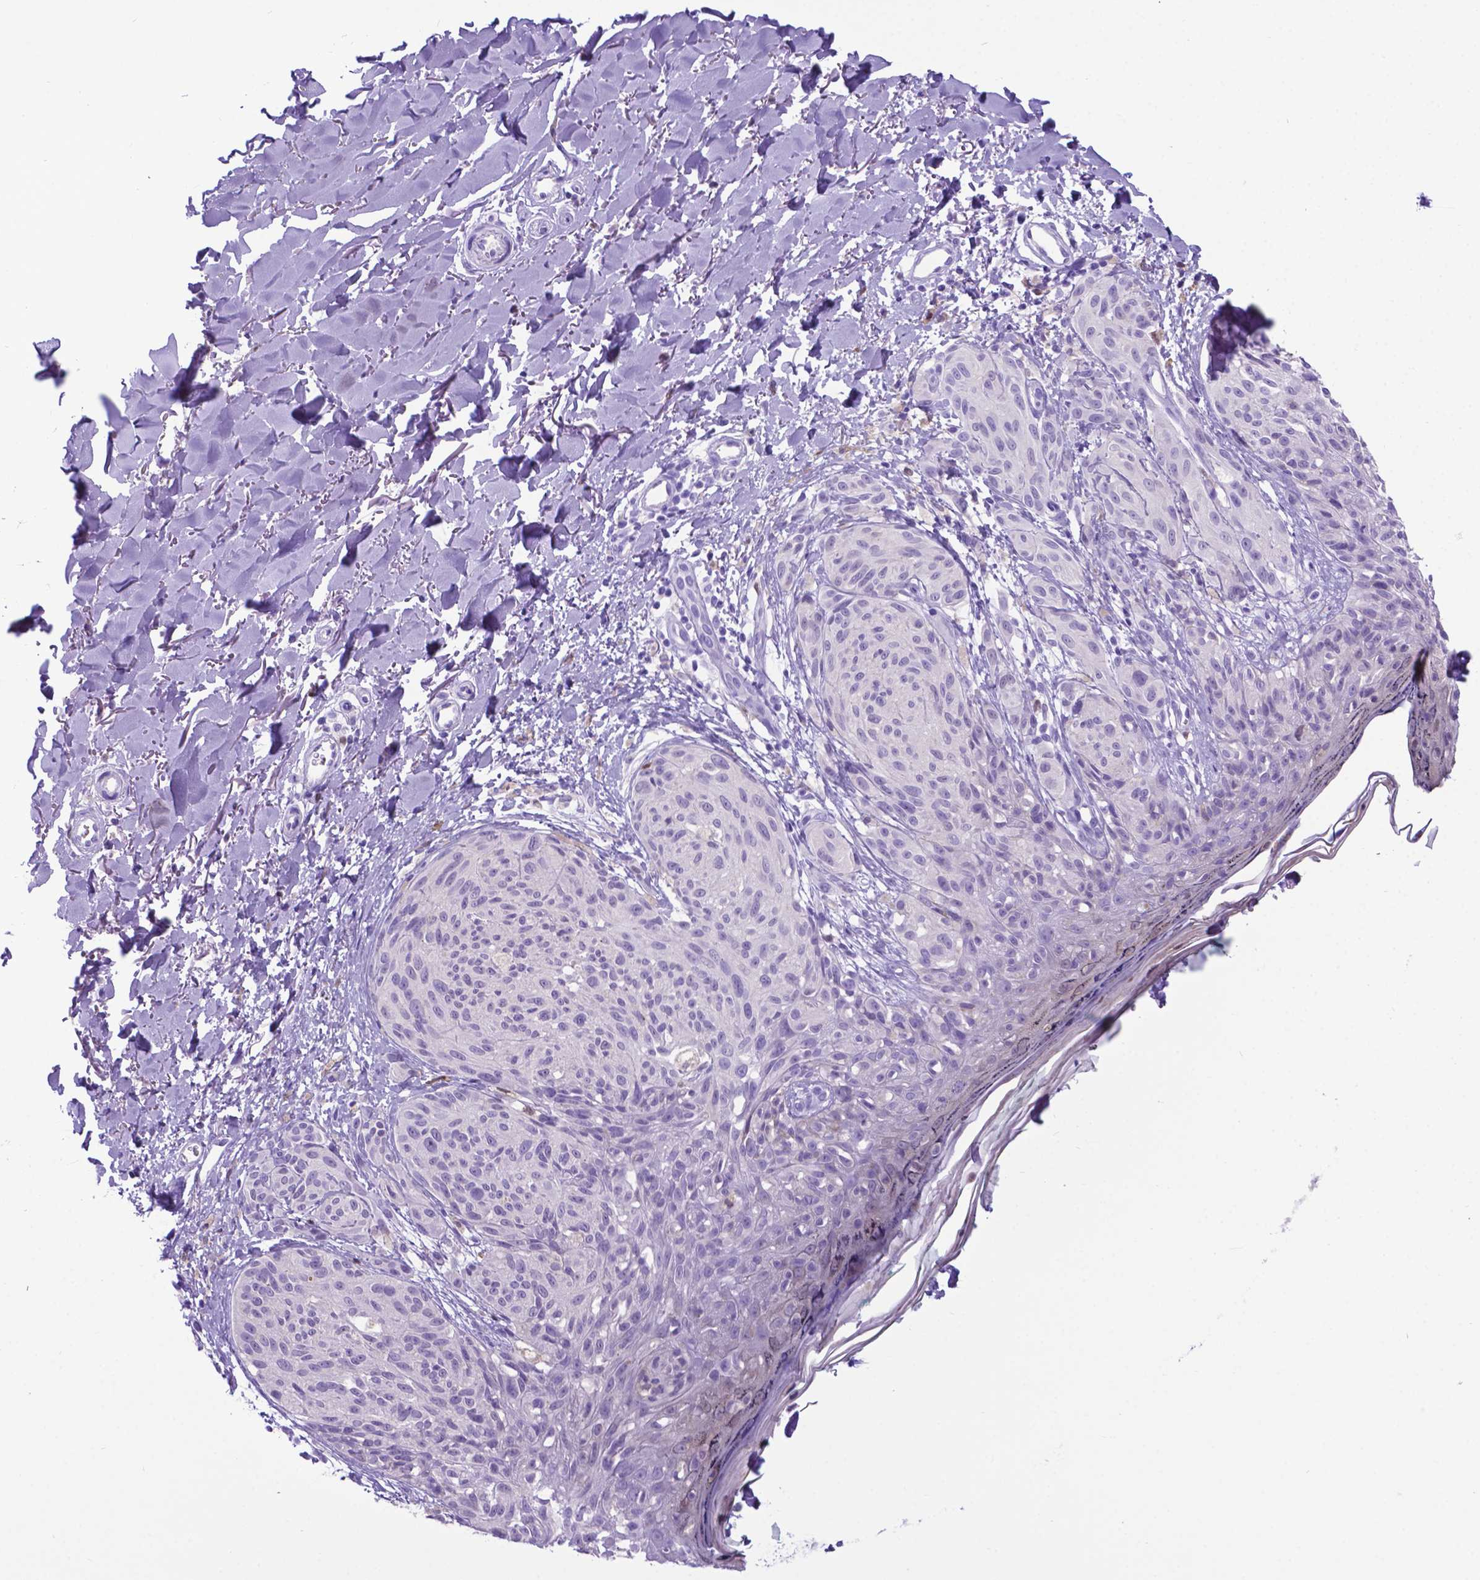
{"staining": {"intensity": "negative", "quantity": "none", "location": "none"}, "tissue": "melanoma", "cell_type": "Tumor cells", "image_type": "cancer", "snomed": [{"axis": "morphology", "description": "Malignant melanoma, NOS"}, {"axis": "topography", "description": "Skin"}], "caption": "This image is of malignant melanoma stained with immunohistochemistry to label a protein in brown with the nuclei are counter-stained blue. There is no expression in tumor cells. Nuclei are stained in blue.", "gene": "LZTR1", "patient": {"sex": "female", "age": 87}}